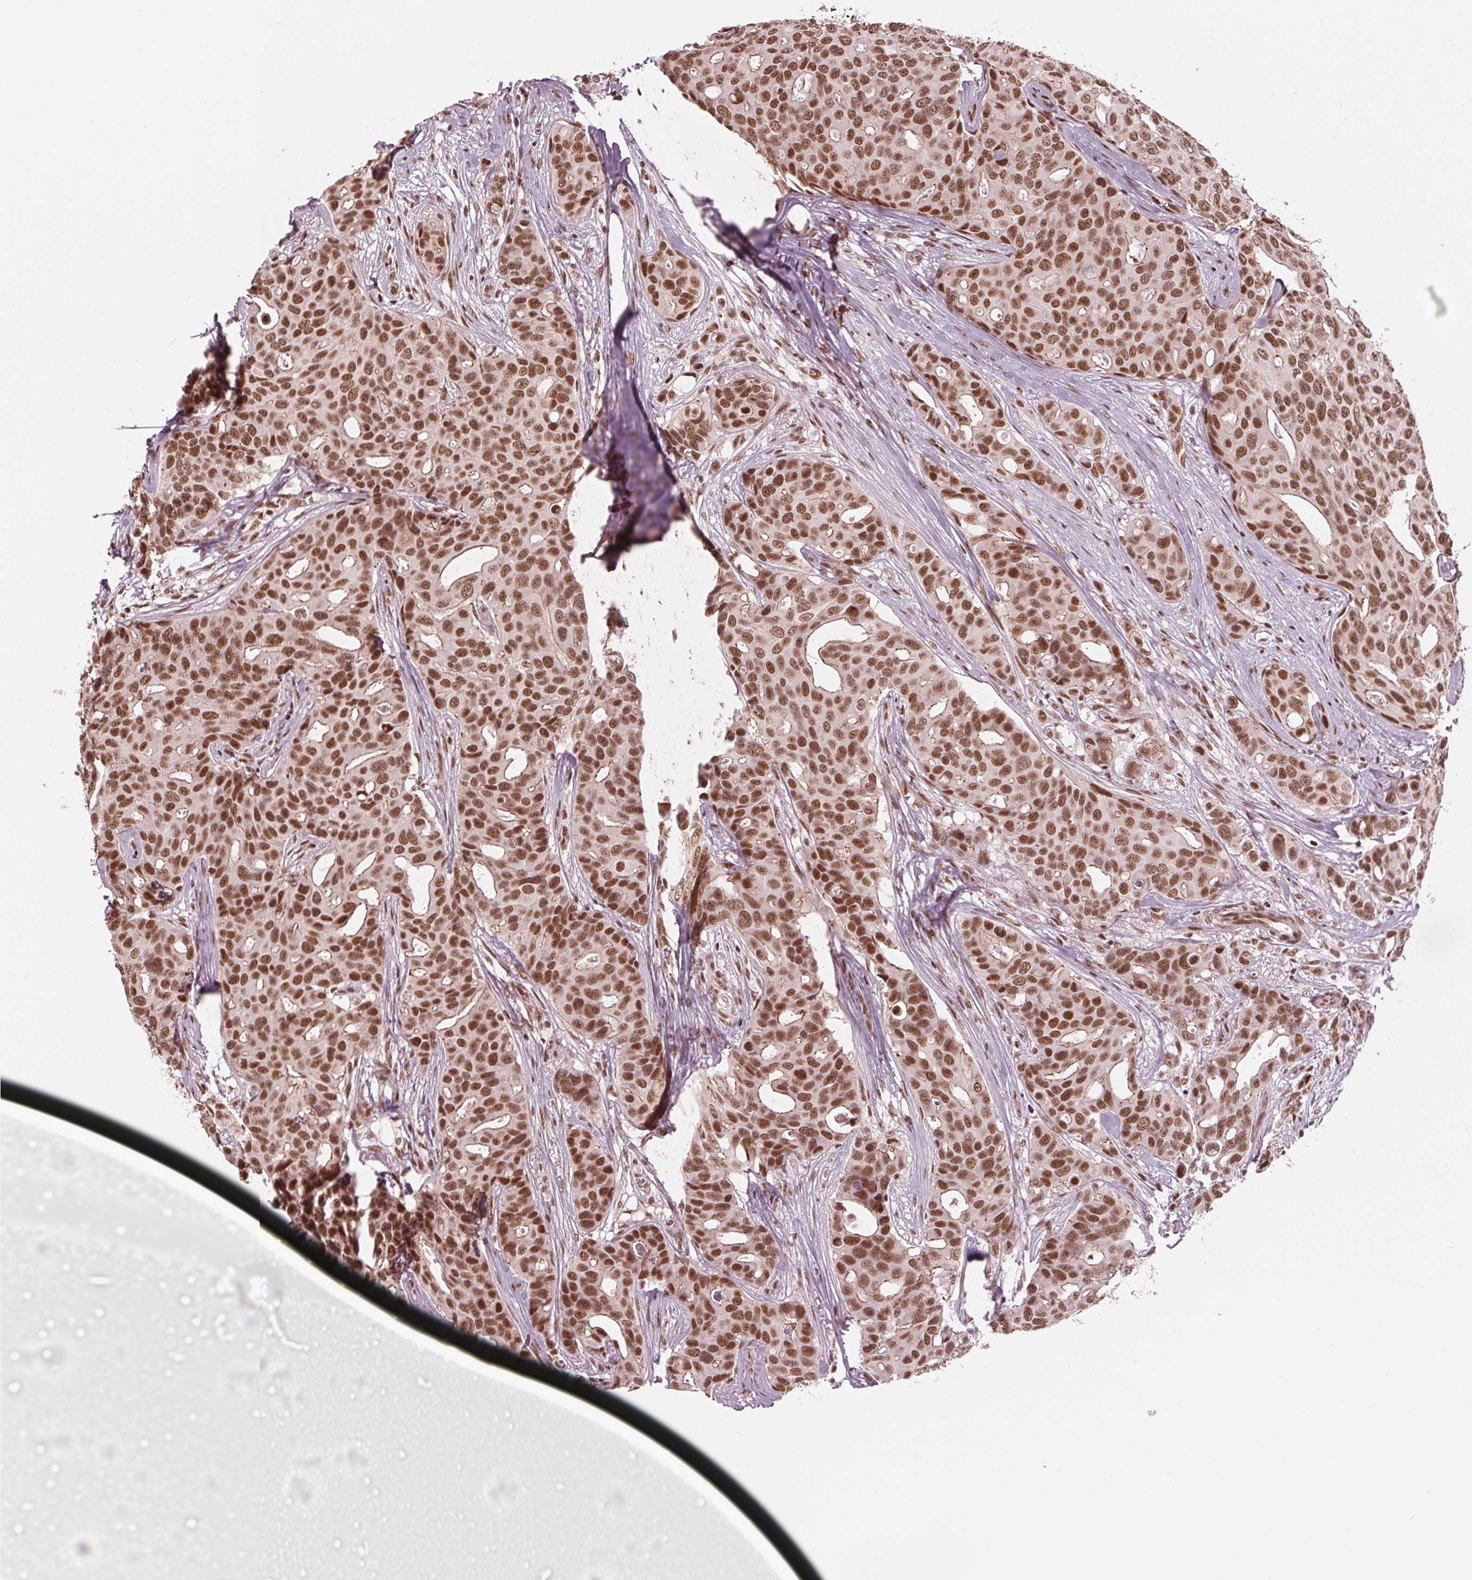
{"staining": {"intensity": "strong", "quantity": ">75%", "location": "nuclear"}, "tissue": "breast cancer", "cell_type": "Tumor cells", "image_type": "cancer", "snomed": [{"axis": "morphology", "description": "Duct carcinoma"}, {"axis": "topography", "description": "Breast"}], "caption": "Brown immunohistochemical staining in human breast invasive ductal carcinoma displays strong nuclear staining in about >75% of tumor cells.", "gene": "LSM2", "patient": {"sex": "female", "age": 54}}